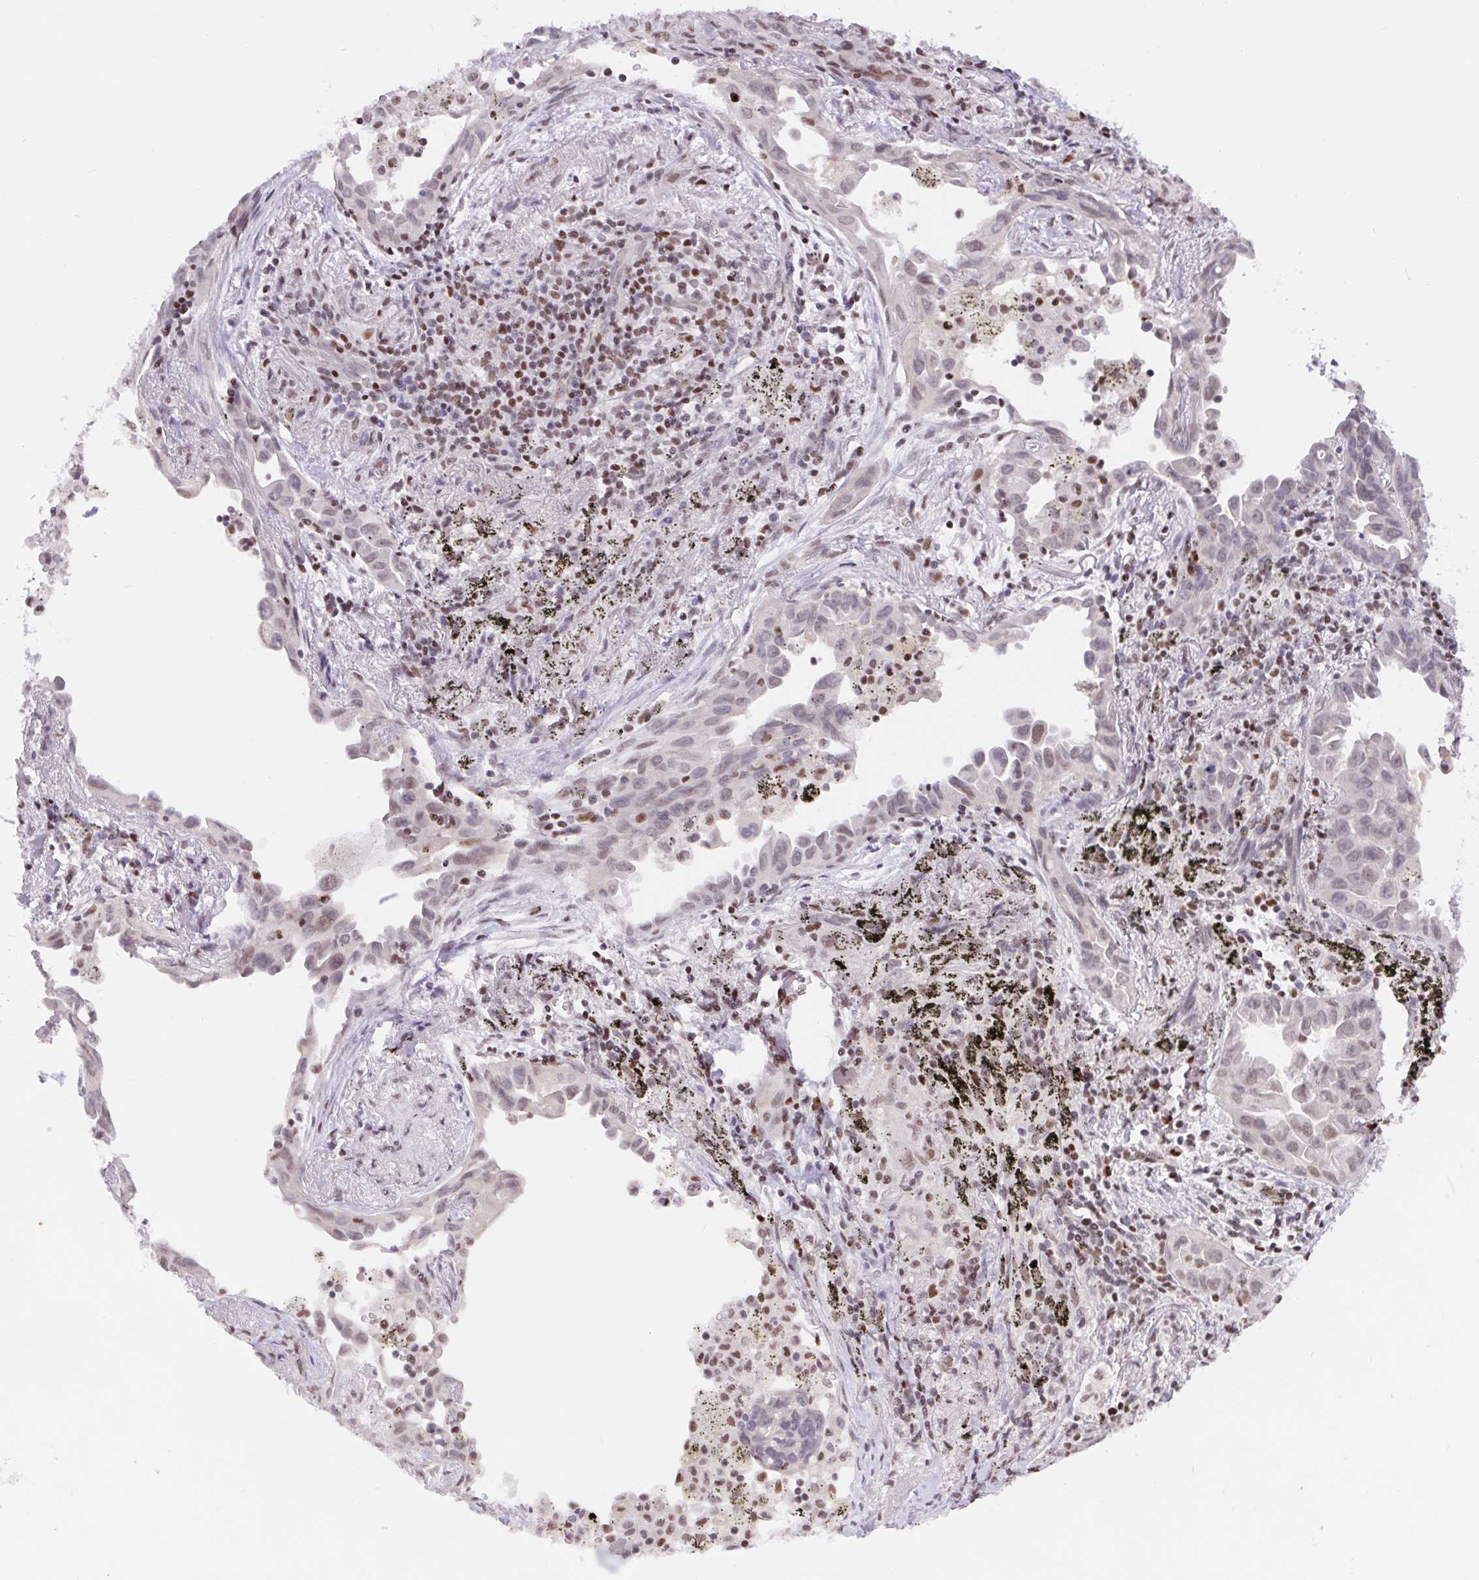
{"staining": {"intensity": "weak", "quantity": "25%-75%", "location": "nuclear"}, "tissue": "lung cancer", "cell_type": "Tumor cells", "image_type": "cancer", "snomed": [{"axis": "morphology", "description": "Adenocarcinoma, NOS"}, {"axis": "topography", "description": "Lung"}], "caption": "Adenocarcinoma (lung) was stained to show a protein in brown. There is low levels of weak nuclear staining in approximately 25%-75% of tumor cells.", "gene": "TRERF1", "patient": {"sex": "male", "age": 68}}